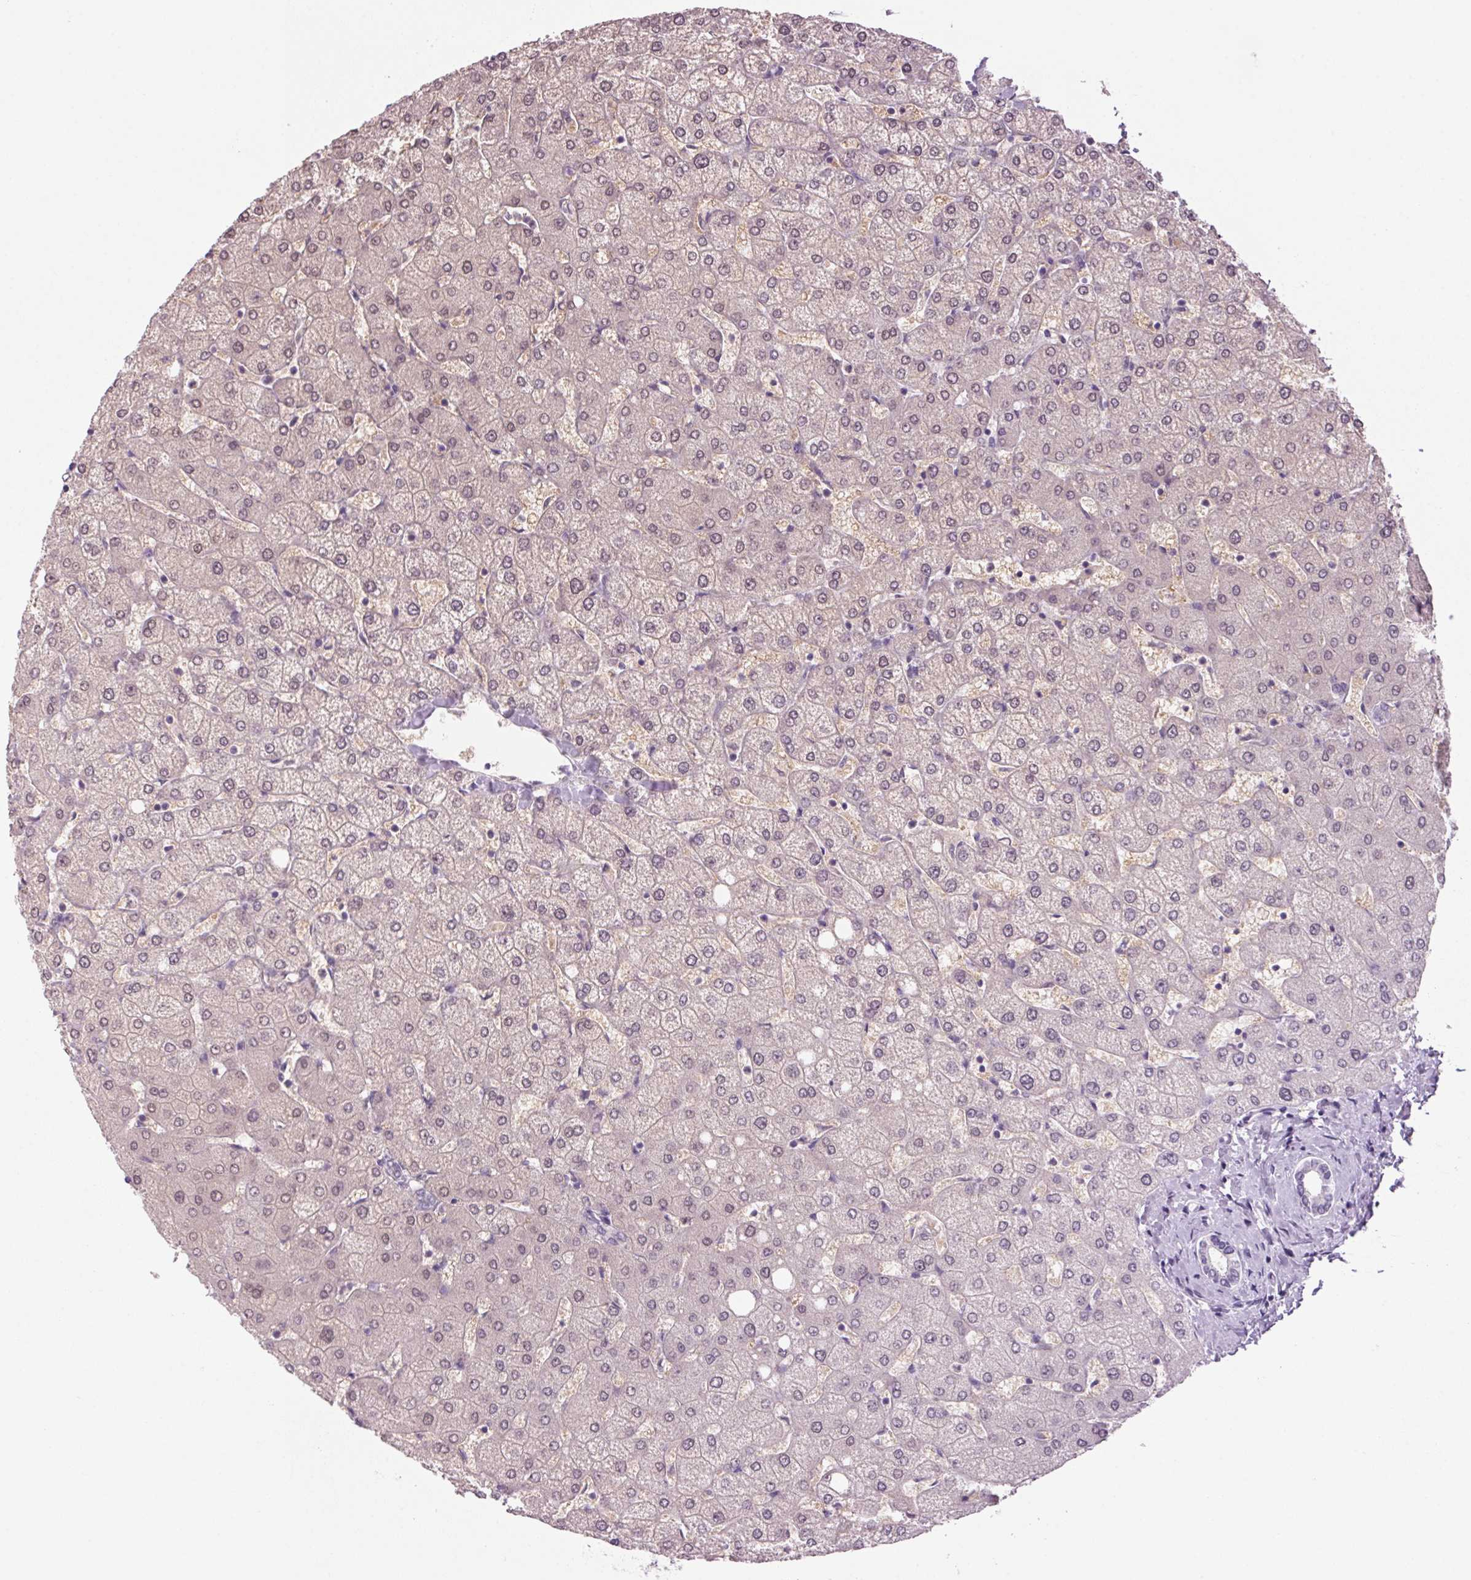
{"staining": {"intensity": "negative", "quantity": "none", "location": "none"}, "tissue": "liver", "cell_type": "Cholangiocytes", "image_type": "normal", "snomed": [{"axis": "morphology", "description": "Normal tissue, NOS"}, {"axis": "topography", "description": "Liver"}], "caption": "IHC of normal human liver reveals no staining in cholangiocytes. (IHC, brightfield microscopy, high magnification).", "gene": "PPP1R1A", "patient": {"sex": "female", "age": 54}}